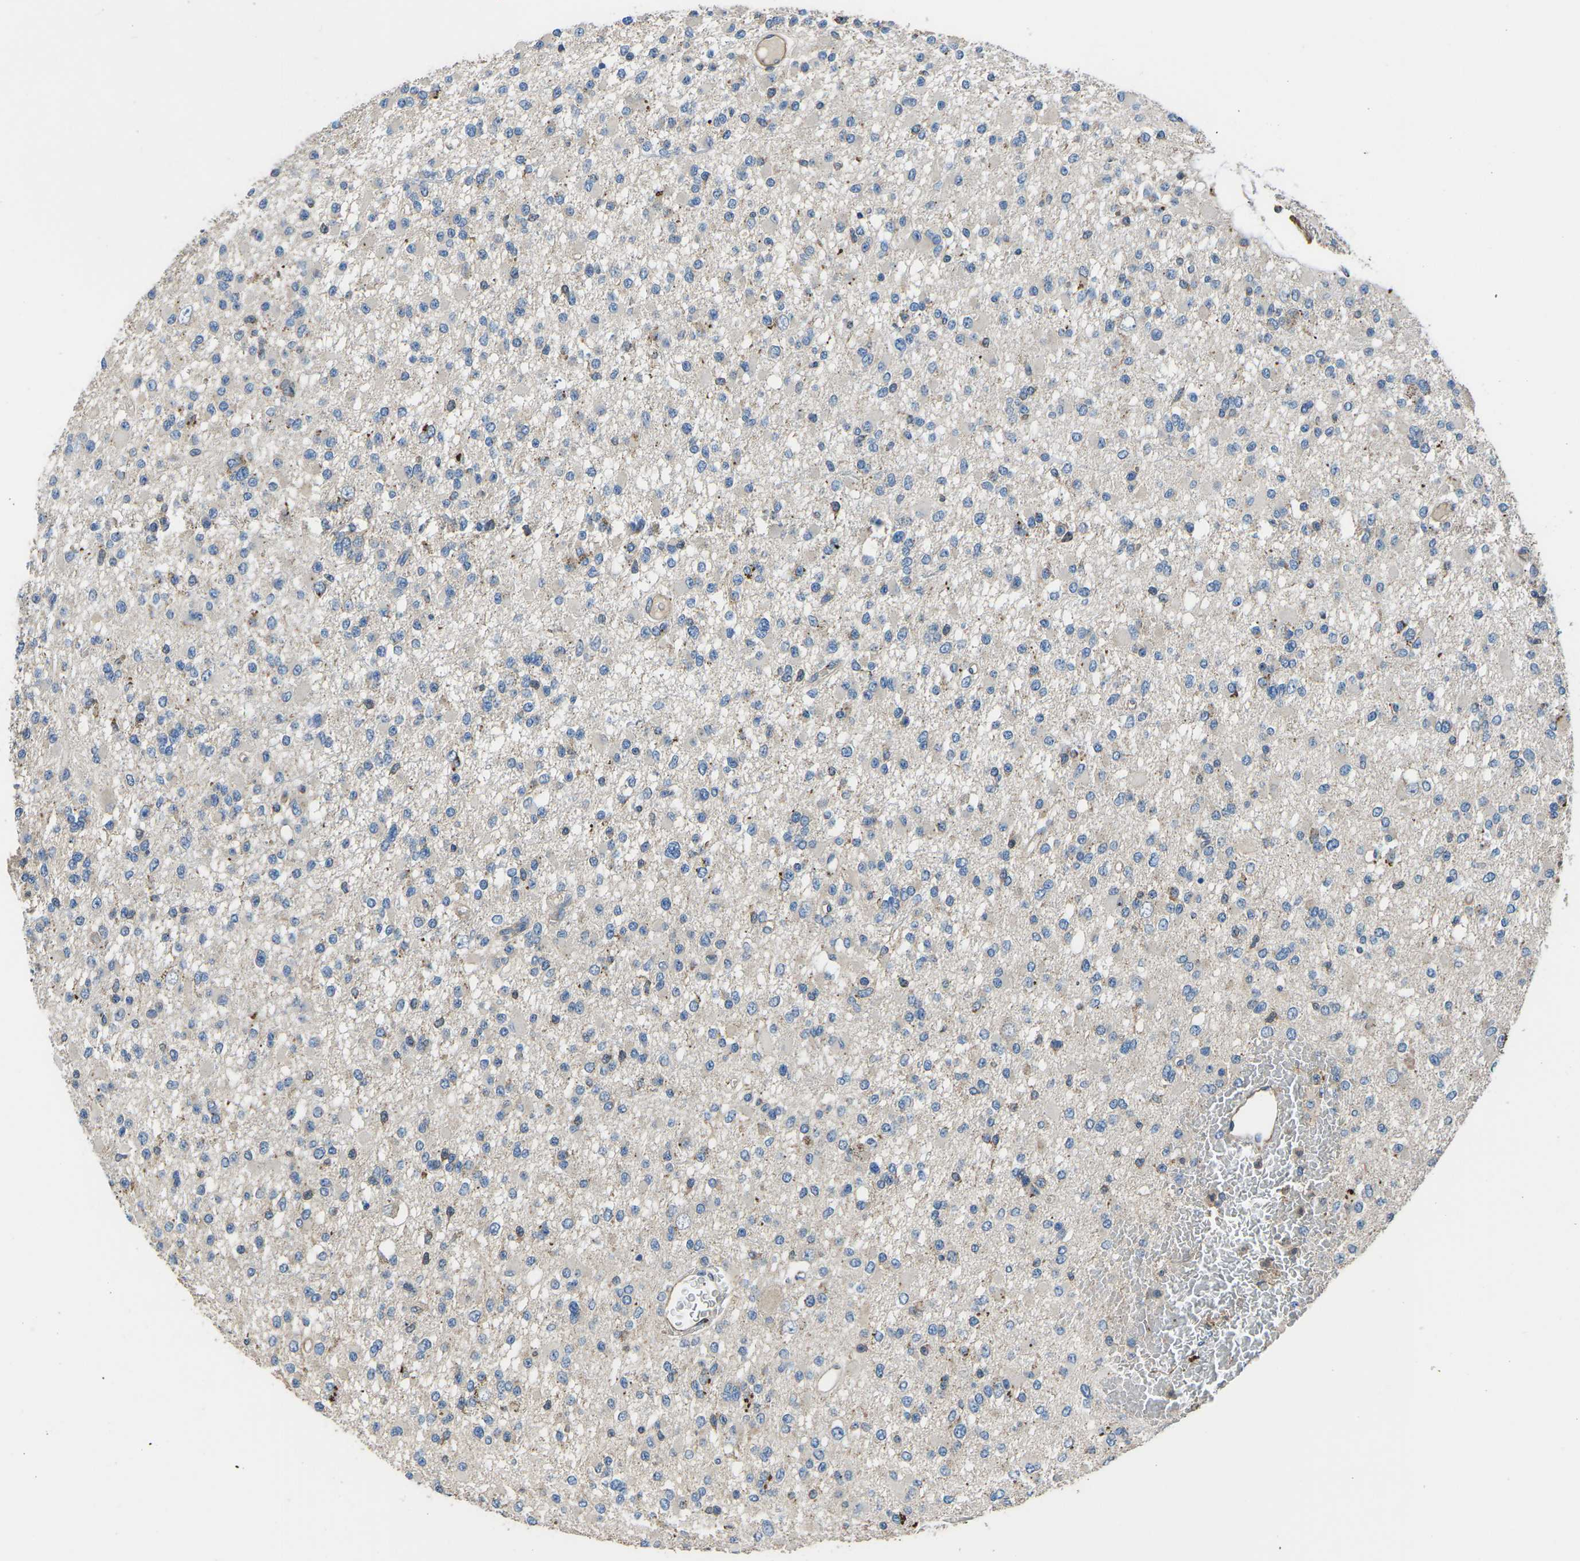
{"staining": {"intensity": "negative", "quantity": "none", "location": "none"}, "tissue": "glioma", "cell_type": "Tumor cells", "image_type": "cancer", "snomed": [{"axis": "morphology", "description": "Glioma, malignant, Low grade"}, {"axis": "topography", "description": "Brain"}], "caption": "This is an immunohistochemistry micrograph of human glioma. There is no expression in tumor cells.", "gene": "KCNJ15", "patient": {"sex": "female", "age": 22}}